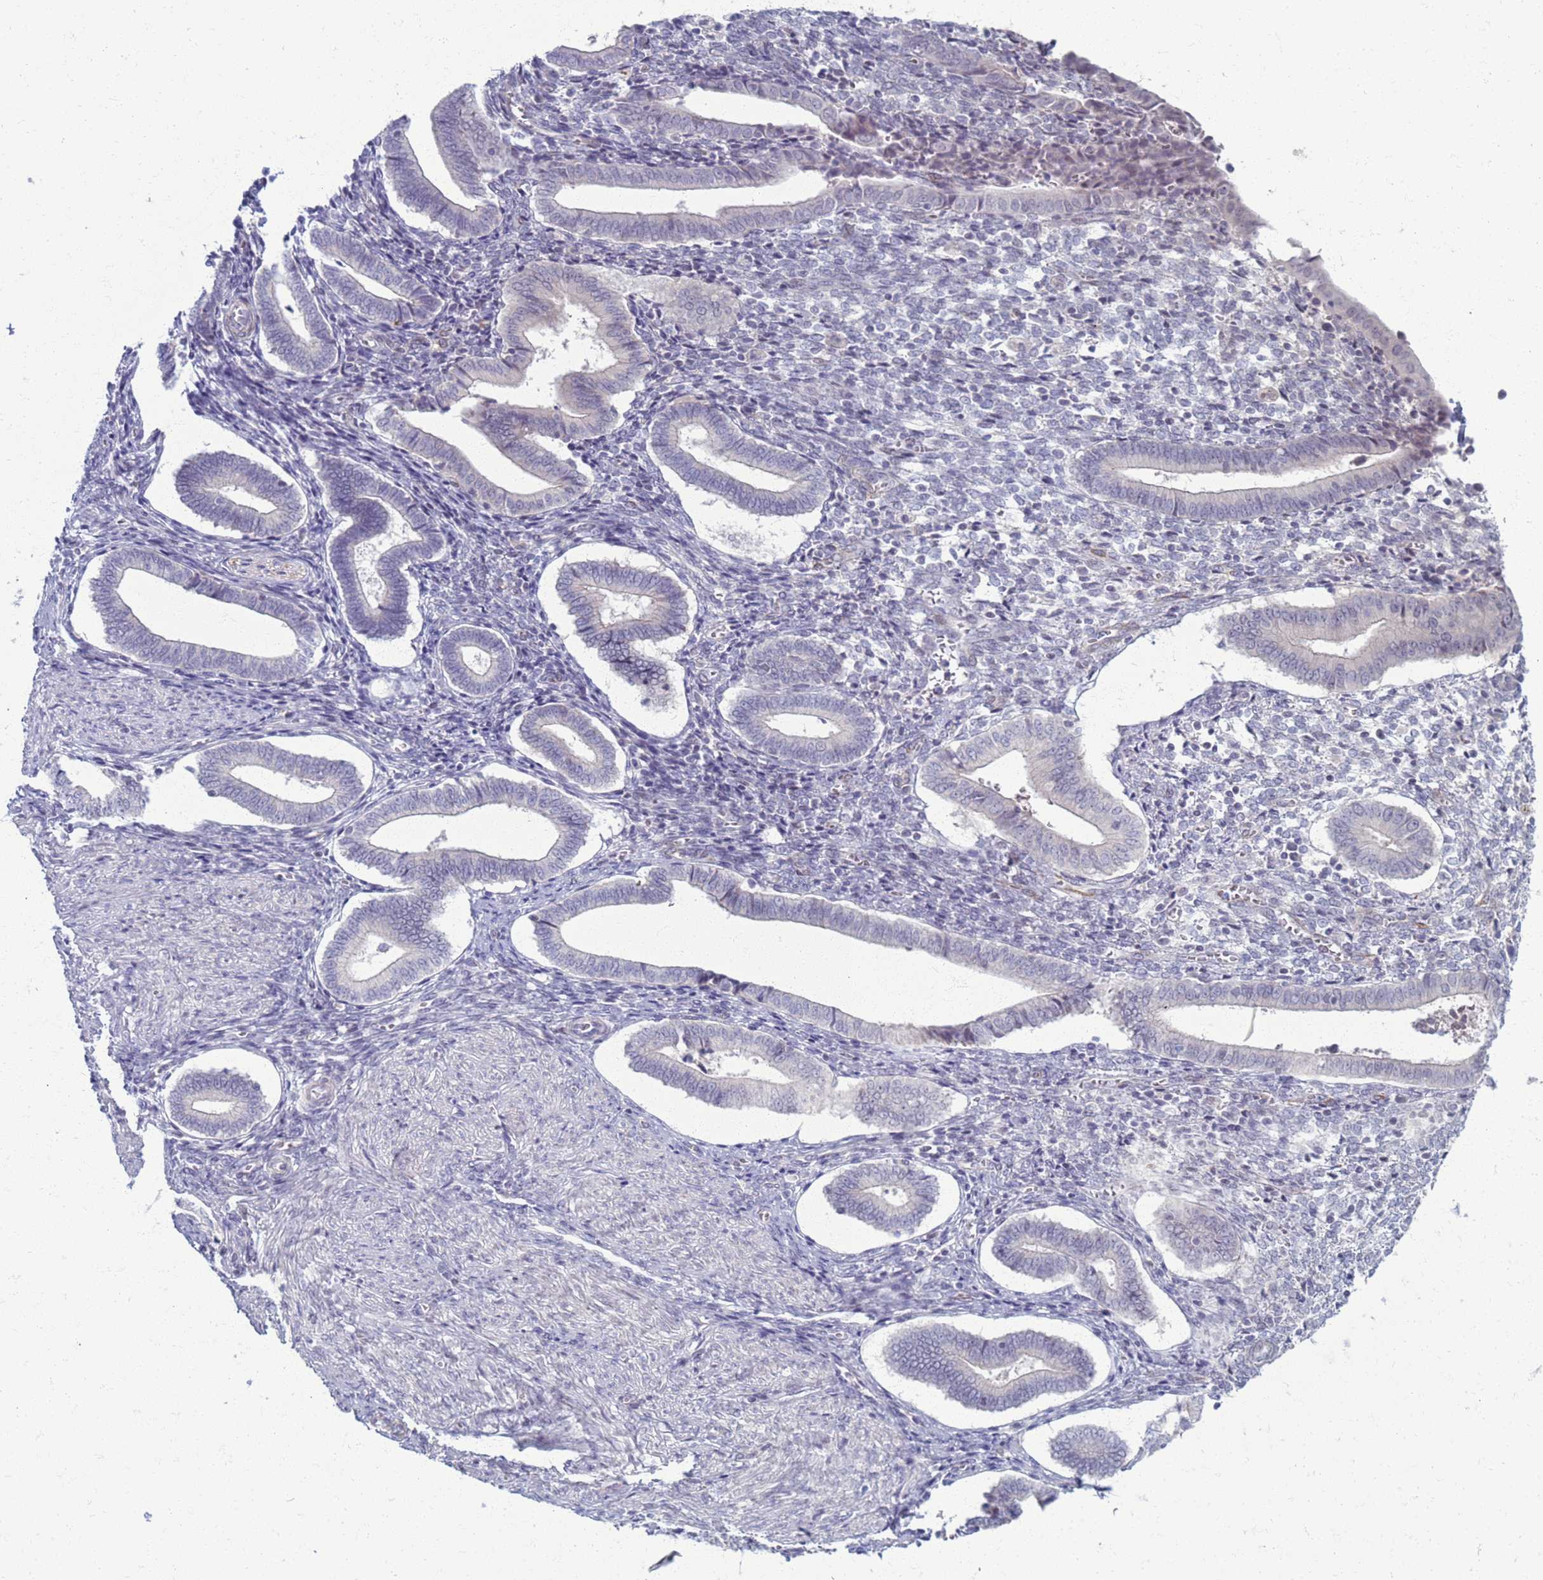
{"staining": {"intensity": "negative", "quantity": "none", "location": "none"}, "tissue": "endometrium", "cell_type": "Cells in endometrial stroma", "image_type": "normal", "snomed": [{"axis": "morphology", "description": "Normal tissue, NOS"}, {"axis": "topography", "description": "Other"}, {"axis": "topography", "description": "Endometrium"}], "caption": "An immunohistochemistry (IHC) image of benign endometrium is shown. There is no staining in cells in endometrial stroma of endometrium.", "gene": "CLCA2", "patient": {"sex": "female", "age": 44}}